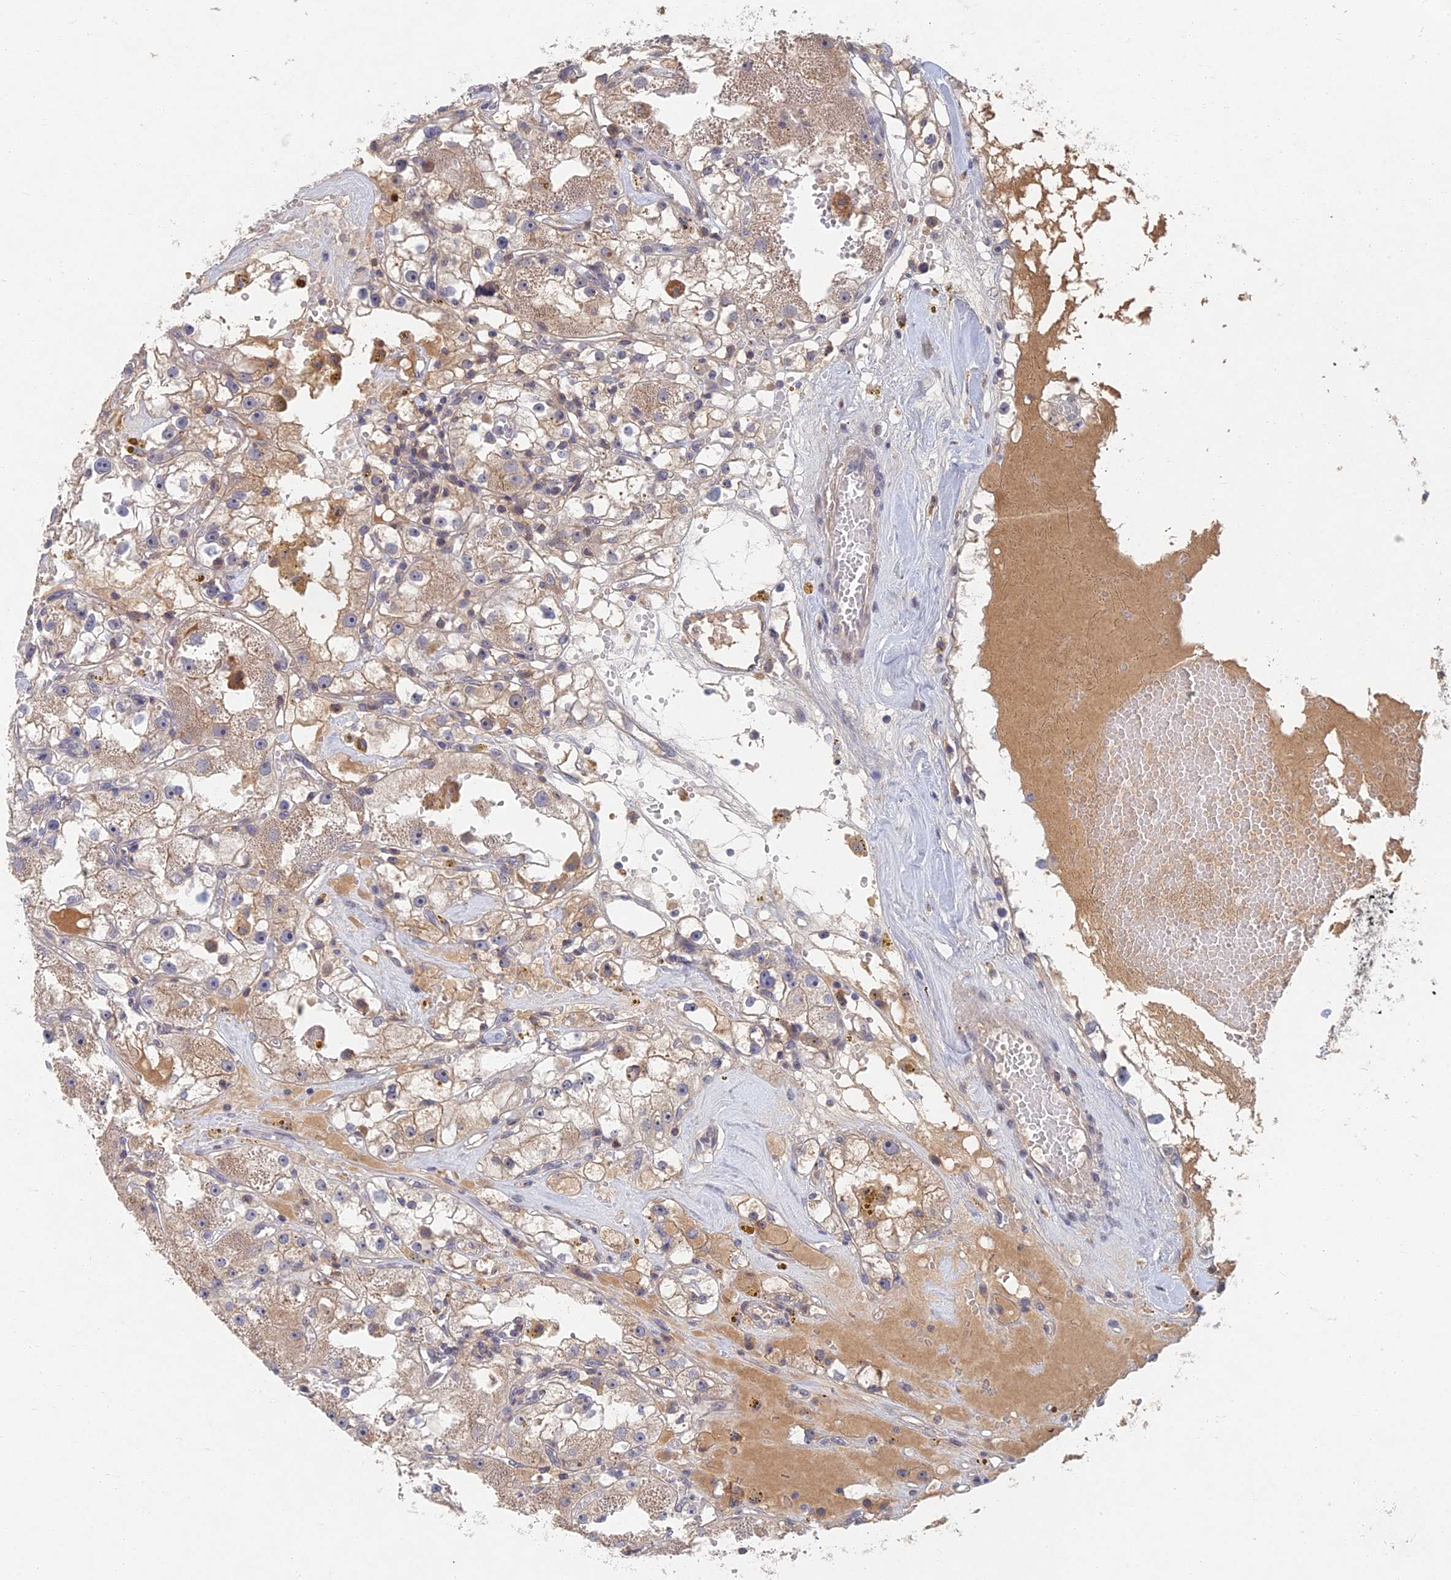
{"staining": {"intensity": "moderate", "quantity": ">75%", "location": "cytoplasmic/membranous"}, "tissue": "renal cancer", "cell_type": "Tumor cells", "image_type": "cancer", "snomed": [{"axis": "morphology", "description": "Adenocarcinoma, NOS"}, {"axis": "topography", "description": "Kidney"}], "caption": "This image reveals IHC staining of renal cancer (adenocarcinoma), with medium moderate cytoplasmic/membranous positivity in approximately >75% of tumor cells.", "gene": "GNA15", "patient": {"sex": "male", "age": 56}}